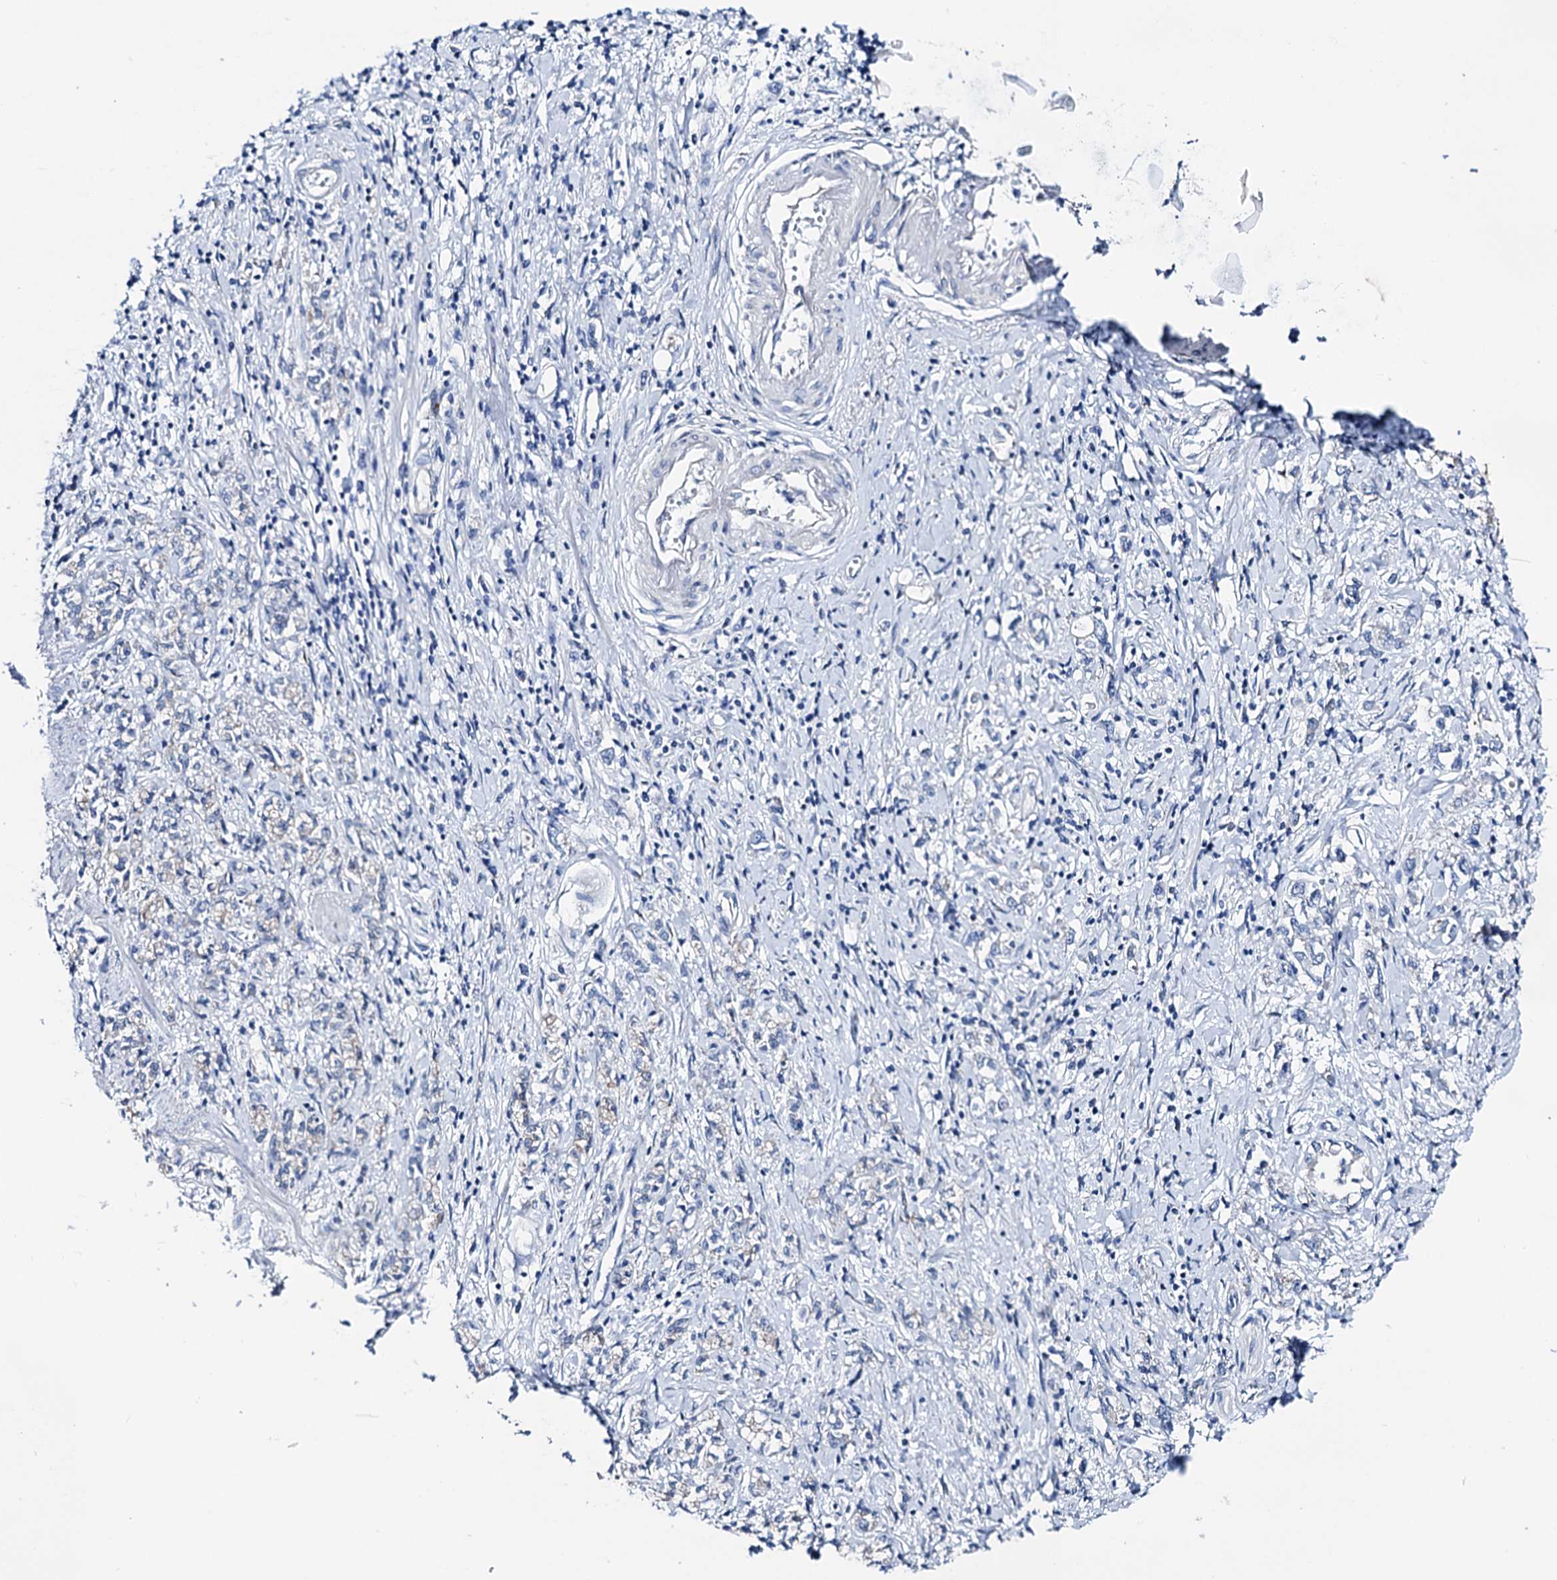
{"staining": {"intensity": "negative", "quantity": "none", "location": "none"}, "tissue": "stomach cancer", "cell_type": "Tumor cells", "image_type": "cancer", "snomed": [{"axis": "morphology", "description": "Adenocarcinoma, NOS"}, {"axis": "topography", "description": "Stomach"}], "caption": "Immunohistochemical staining of human stomach cancer (adenocarcinoma) exhibits no significant staining in tumor cells.", "gene": "SHROOM1", "patient": {"sex": "female", "age": 76}}